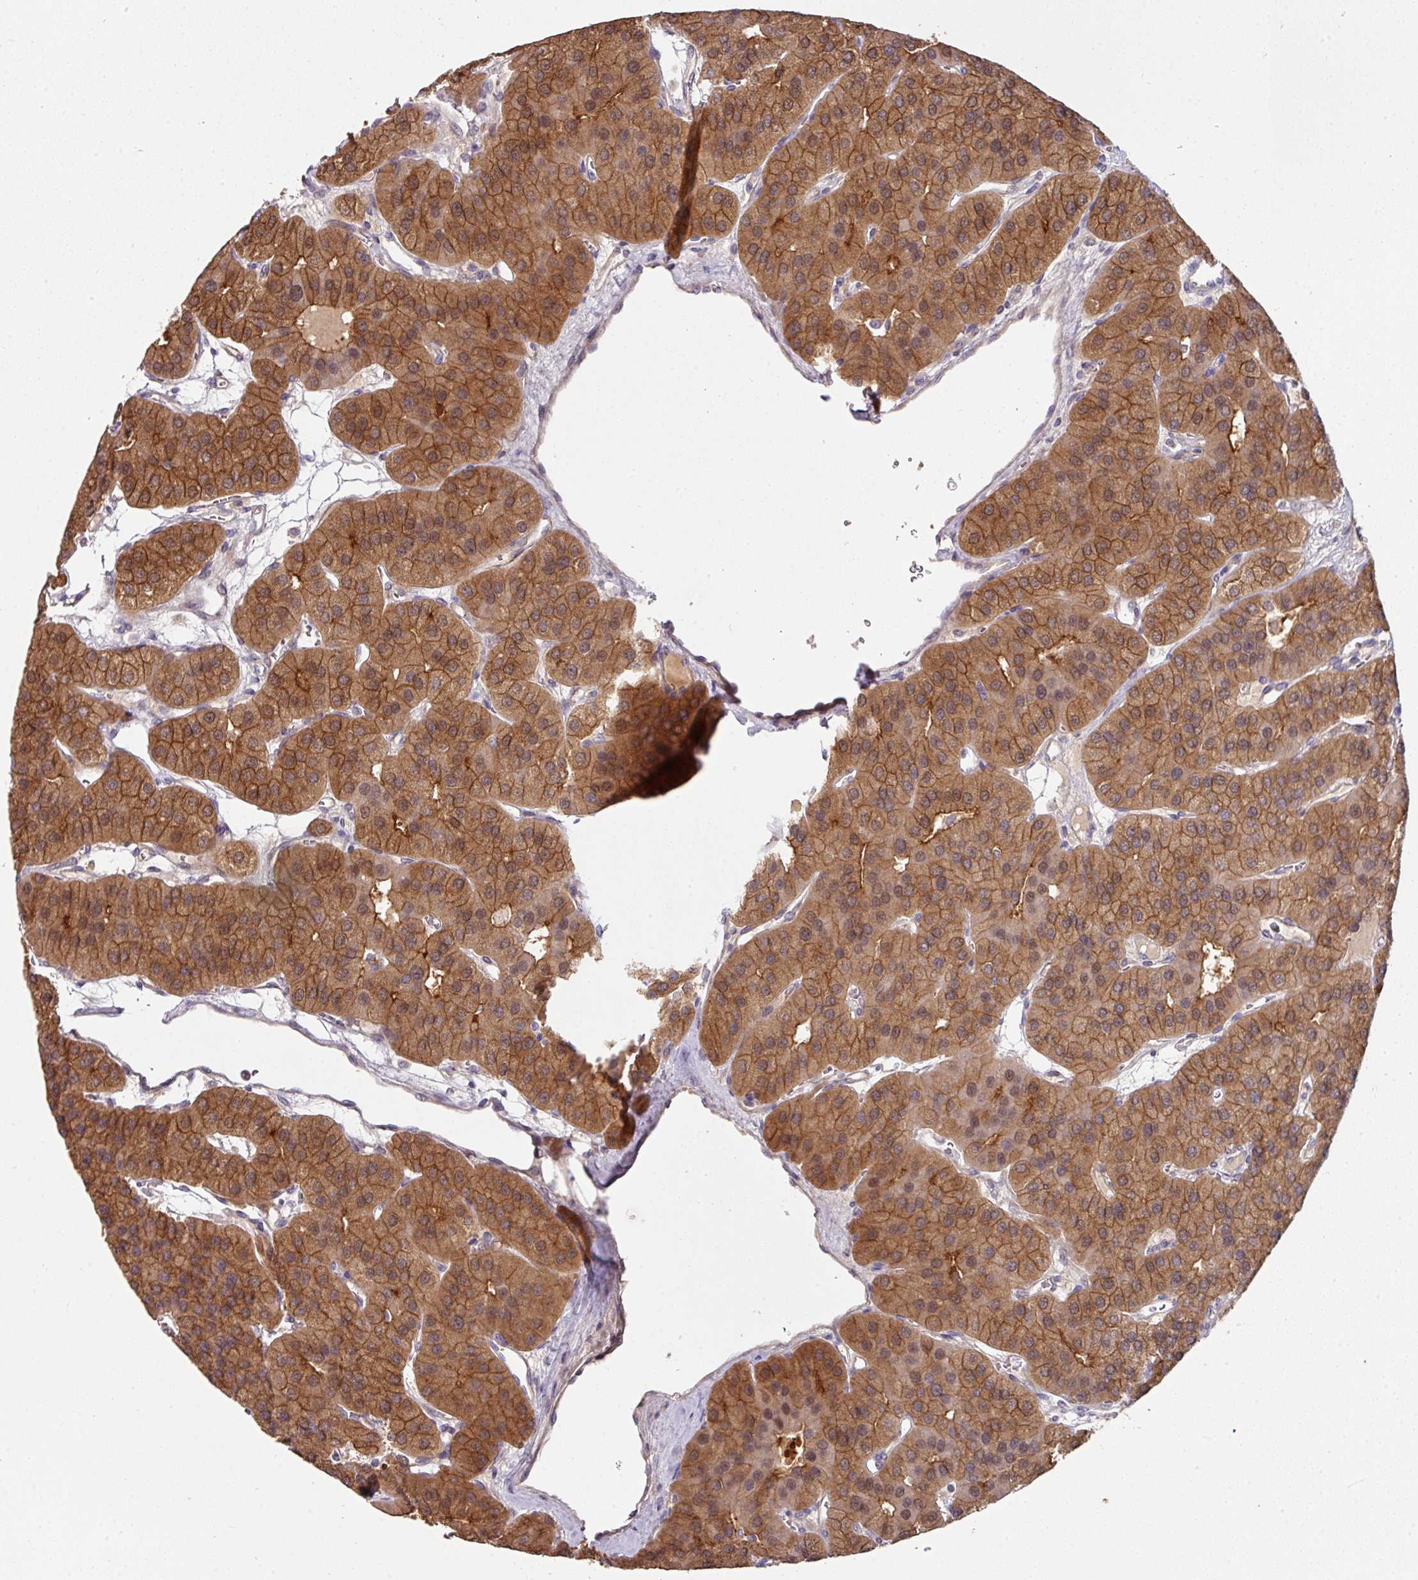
{"staining": {"intensity": "strong", "quantity": ">75%", "location": "cytoplasmic/membranous"}, "tissue": "parathyroid gland", "cell_type": "Glandular cells", "image_type": "normal", "snomed": [{"axis": "morphology", "description": "Normal tissue, NOS"}, {"axis": "morphology", "description": "Adenoma, NOS"}, {"axis": "topography", "description": "Parathyroid gland"}], "caption": "Strong cytoplasmic/membranous protein expression is identified in about >75% of glandular cells in parathyroid gland.", "gene": "SLAMF6", "patient": {"sex": "female", "age": 86}}